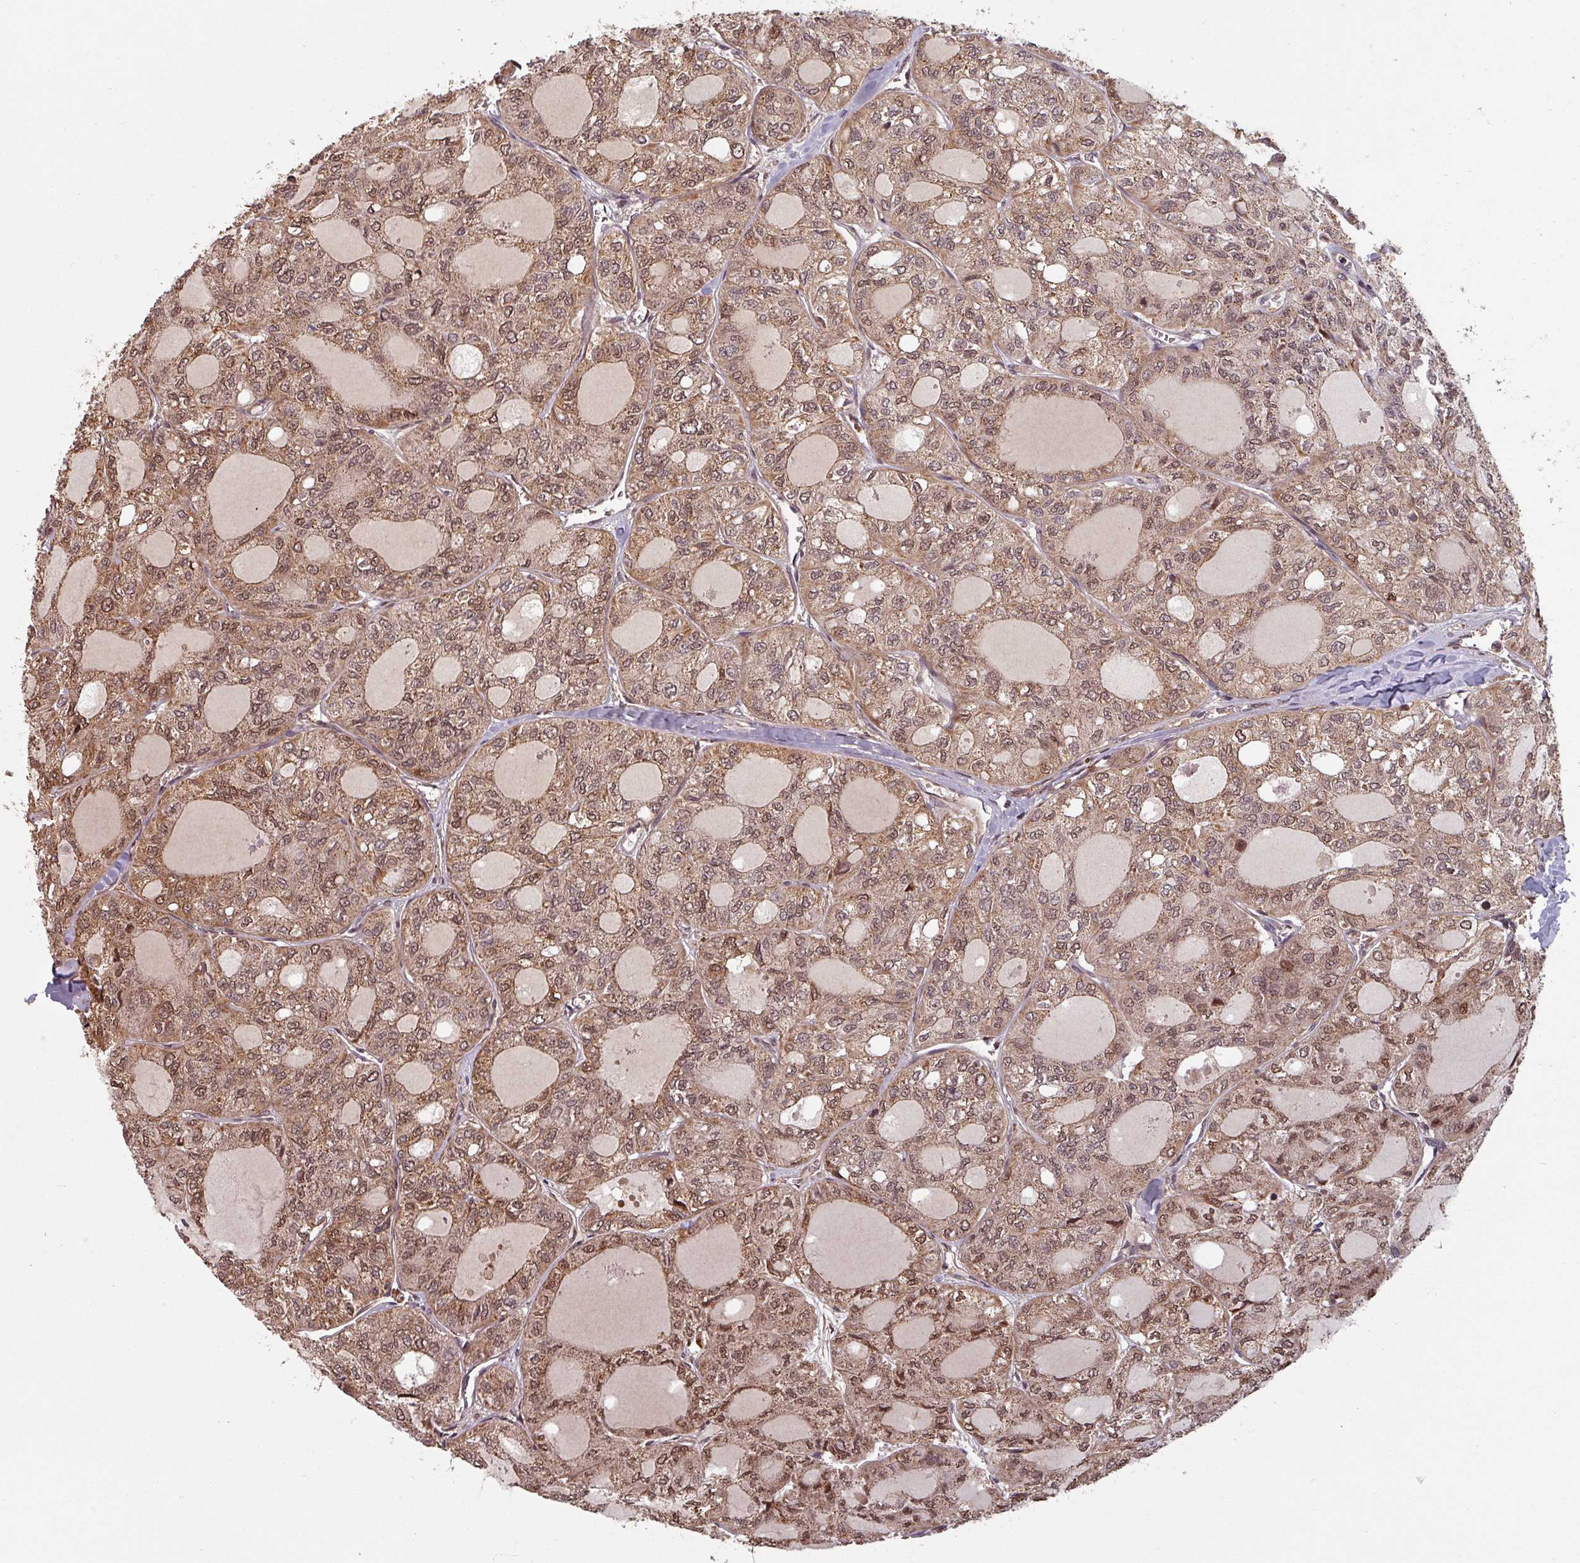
{"staining": {"intensity": "moderate", "quantity": ">75%", "location": "cytoplasmic/membranous,nuclear"}, "tissue": "thyroid cancer", "cell_type": "Tumor cells", "image_type": "cancer", "snomed": [{"axis": "morphology", "description": "Follicular adenoma carcinoma, NOS"}, {"axis": "topography", "description": "Thyroid gland"}], "caption": "IHC staining of follicular adenoma carcinoma (thyroid), which displays medium levels of moderate cytoplasmic/membranous and nuclear positivity in about >75% of tumor cells indicating moderate cytoplasmic/membranous and nuclear protein expression. The staining was performed using DAB (3,3'-diaminobenzidine) (brown) for protein detection and nuclei were counterstained in hematoxylin (blue).", "gene": "EID1", "patient": {"sex": "male", "age": 75}}